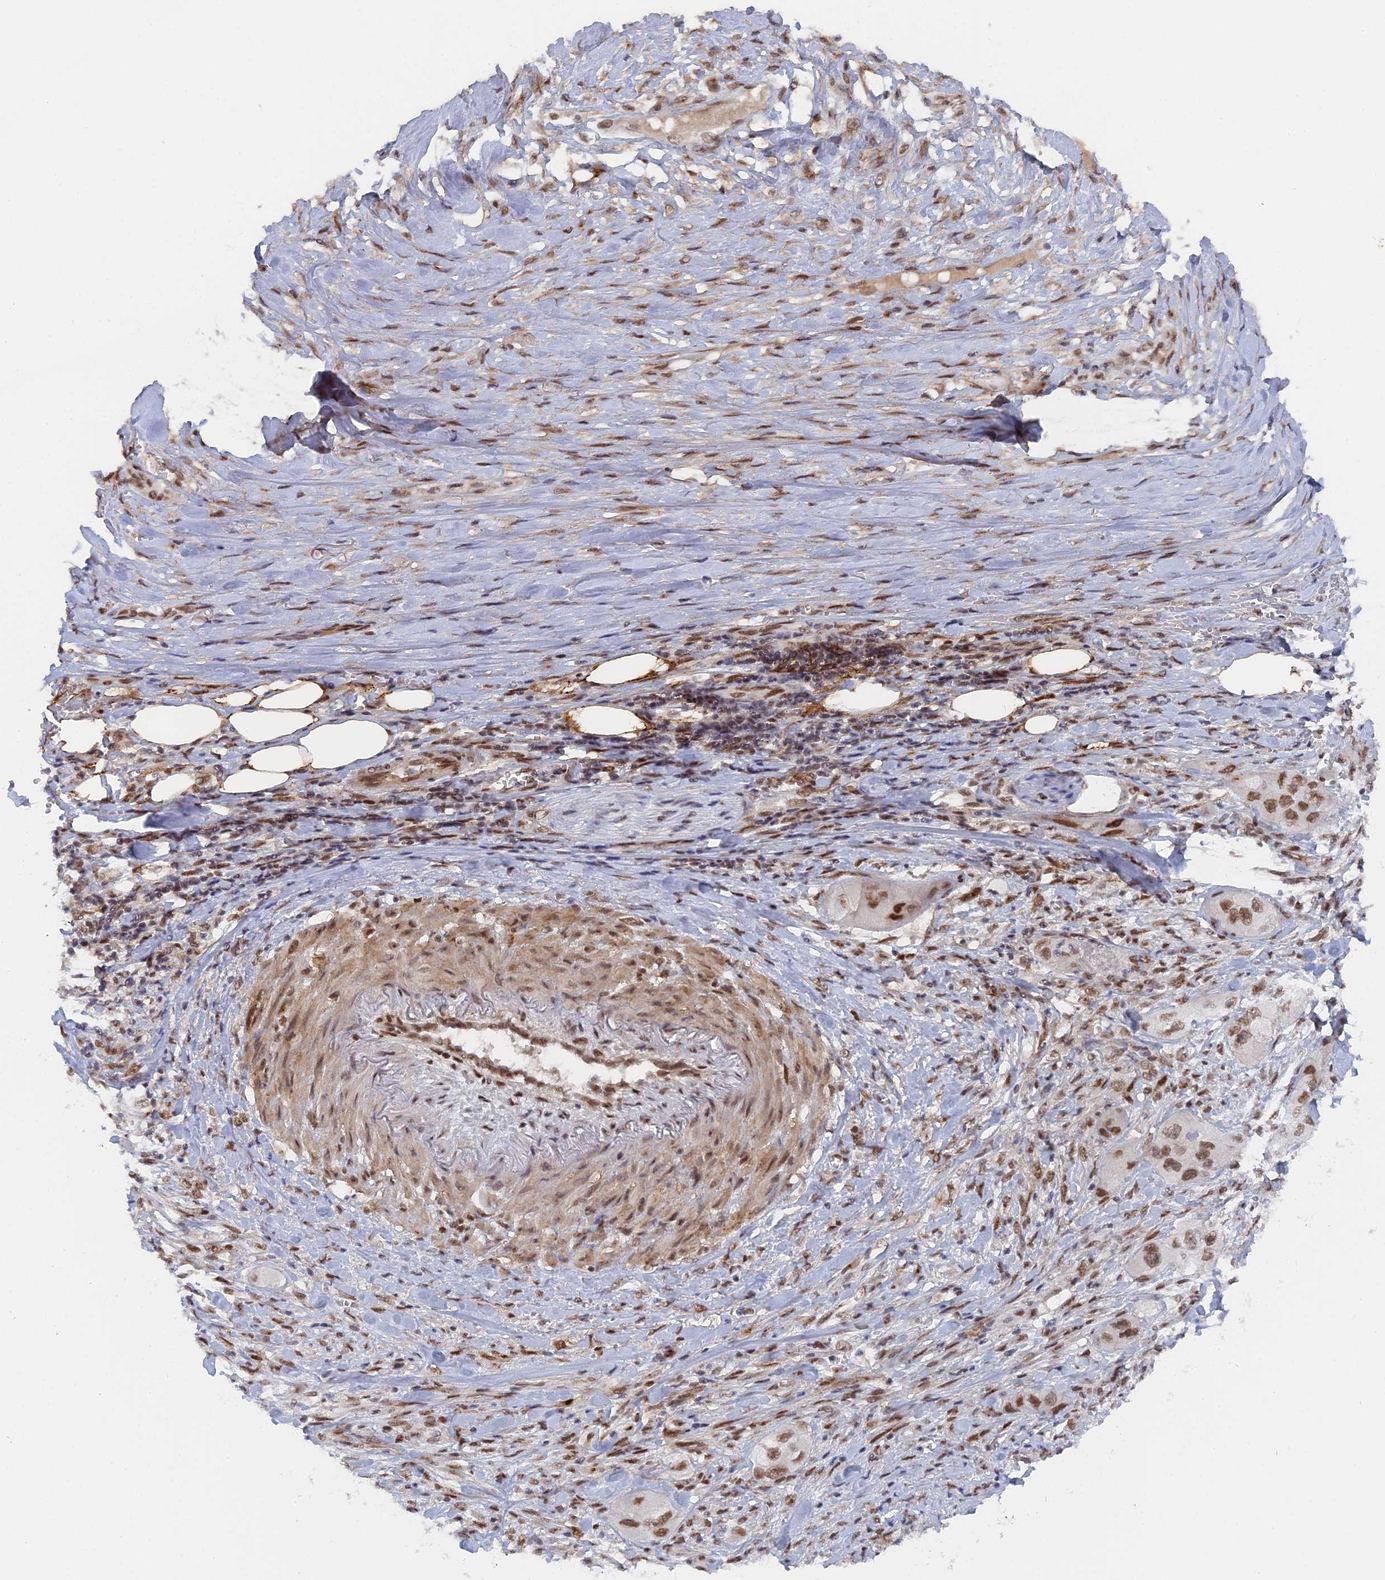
{"staining": {"intensity": "moderate", "quantity": ">75%", "location": "nuclear"}, "tissue": "skin cancer", "cell_type": "Tumor cells", "image_type": "cancer", "snomed": [{"axis": "morphology", "description": "Squamous cell carcinoma, NOS"}, {"axis": "topography", "description": "Skin"}, {"axis": "topography", "description": "Subcutis"}], "caption": "Brown immunohistochemical staining in skin cancer (squamous cell carcinoma) shows moderate nuclear staining in about >75% of tumor cells.", "gene": "CCDC85A", "patient": {"sex": "male", "age": 73}}